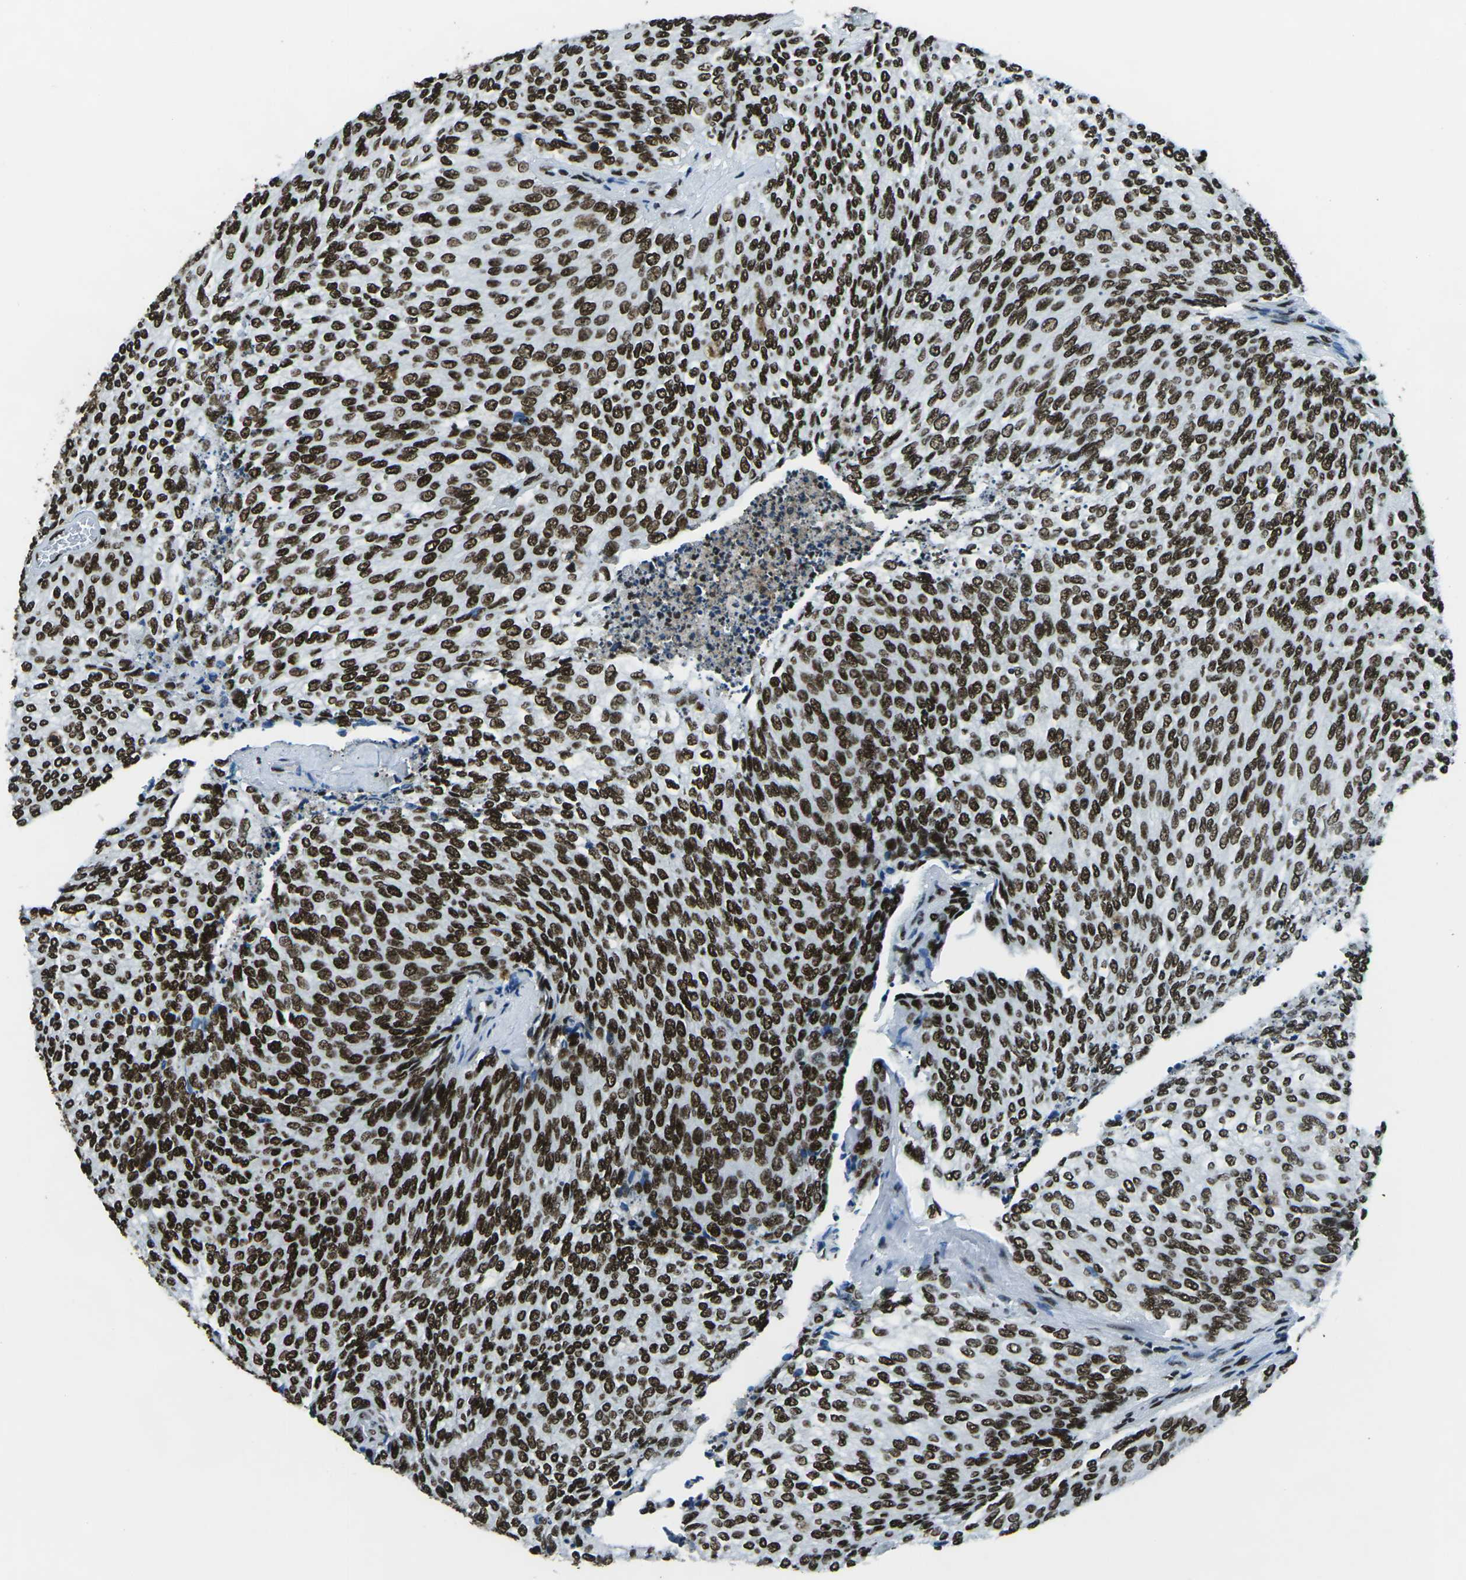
{"staining": {"intensity": "strong", "quantity": ">75%", "location": "nuclear"}, "tissue": "urothelial cancer", "cell_type": "Tumor cells", "image_type": "cancer", "snomed": [{"axis": "morphology", "description": "Urothelial carcinoma, Low grade"}, {"axis": "topography", "description": "Urinary bladder"}], "caption": "This is a photomicrograph of immunohistochemistry (IHC) staining of urothelial cancer, which shows strong positivity in the nuclear of tumor cells.", "gene": "HNRNPL", "patient": {"sex": "female", "age": 79}}